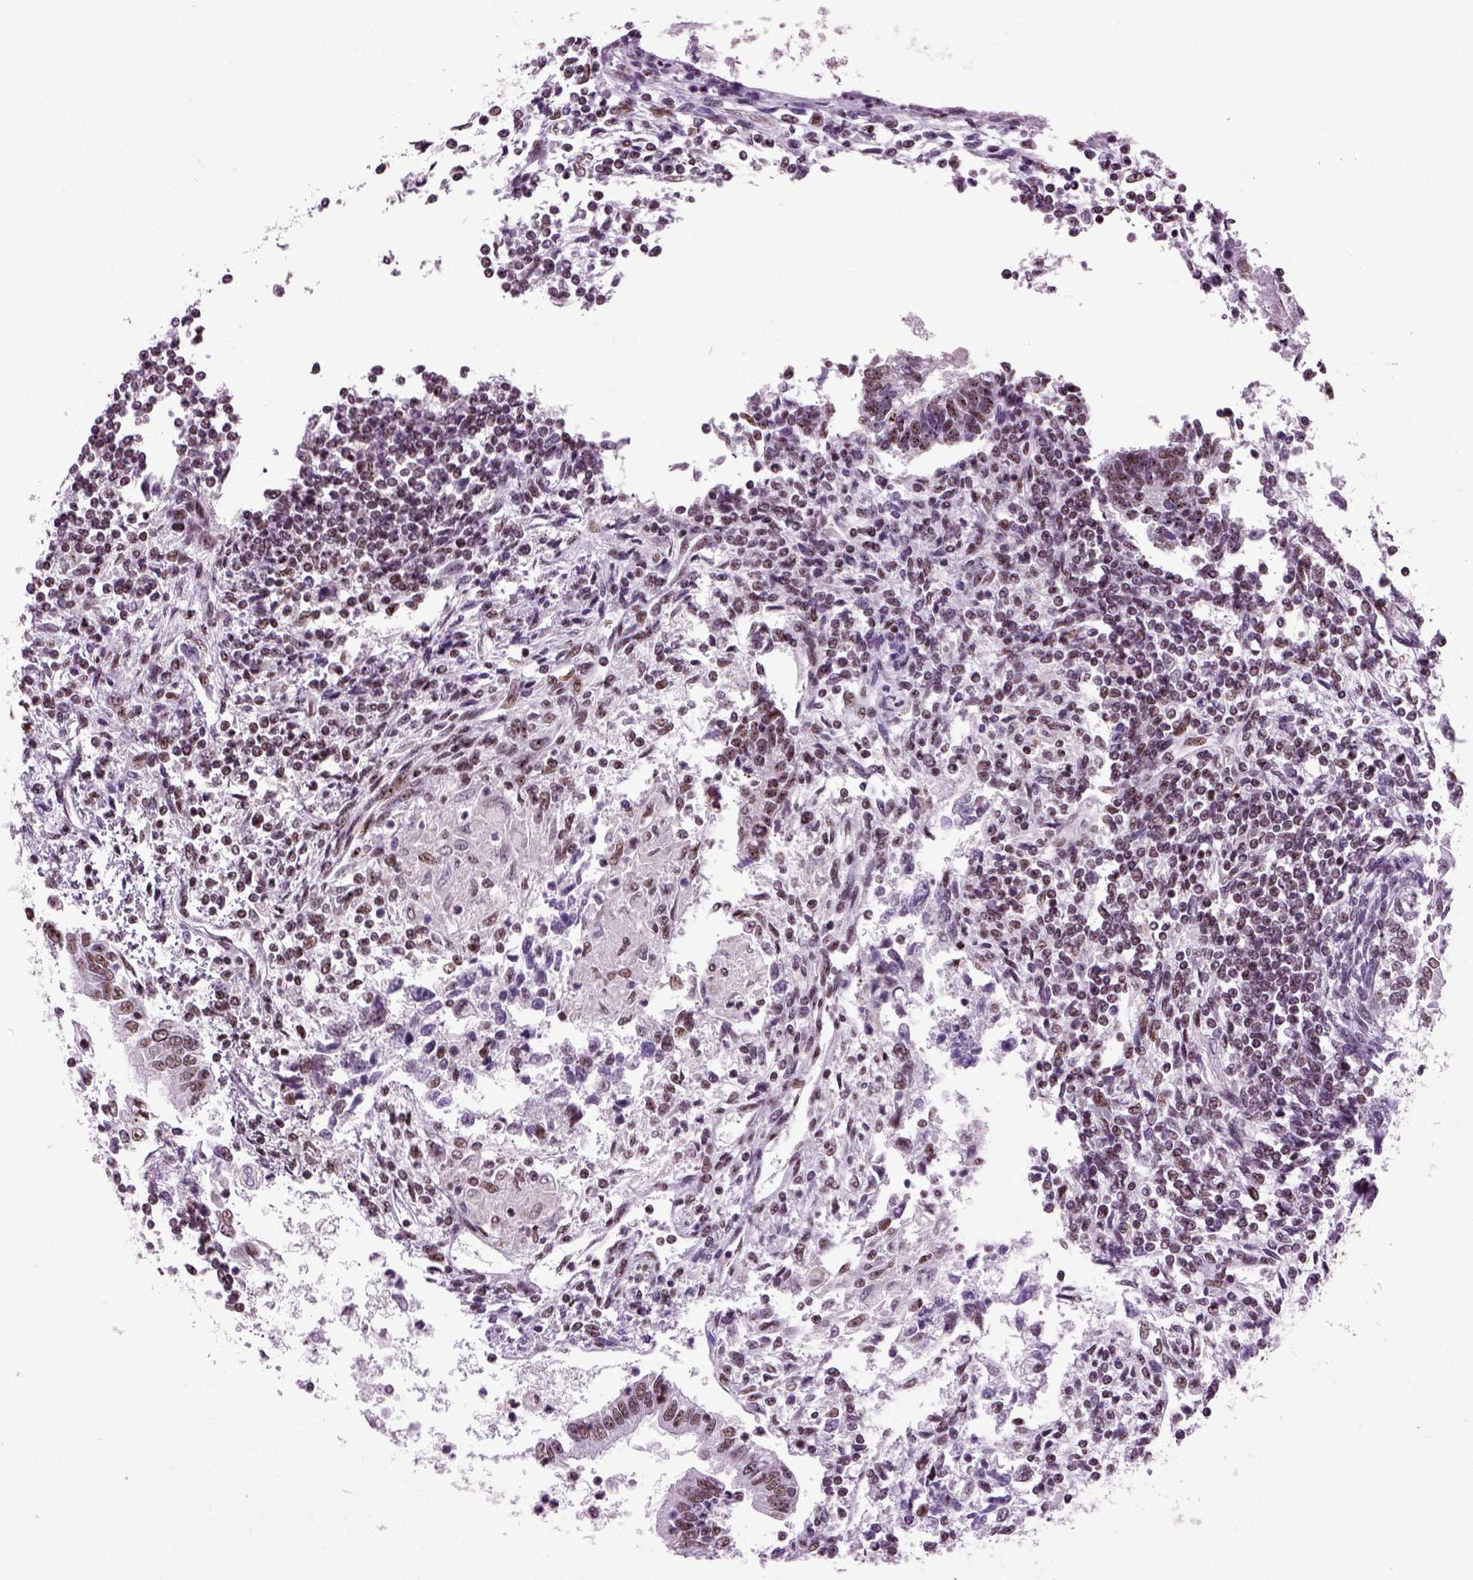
{"staining": {"intensity": "moderate", "quantity": "<25%", "location": "nuclear"}, "tissue": "testis cancer", "cell_type": "Tumor cells", "image_type": "cancer", "snomed": [{"axis": "morphology", "description": "Carcinoma, Embryonal, NOS"}, {"axis": "topography", "description": "Testis"}], "caption": "Protein expression analysis of human embryonal carcinoma (testis) reveals moderate nuclear staining in about <25% of tumor cells.", "gene": "RCOR3", "patient": {"sex": "male", "age": 37}}